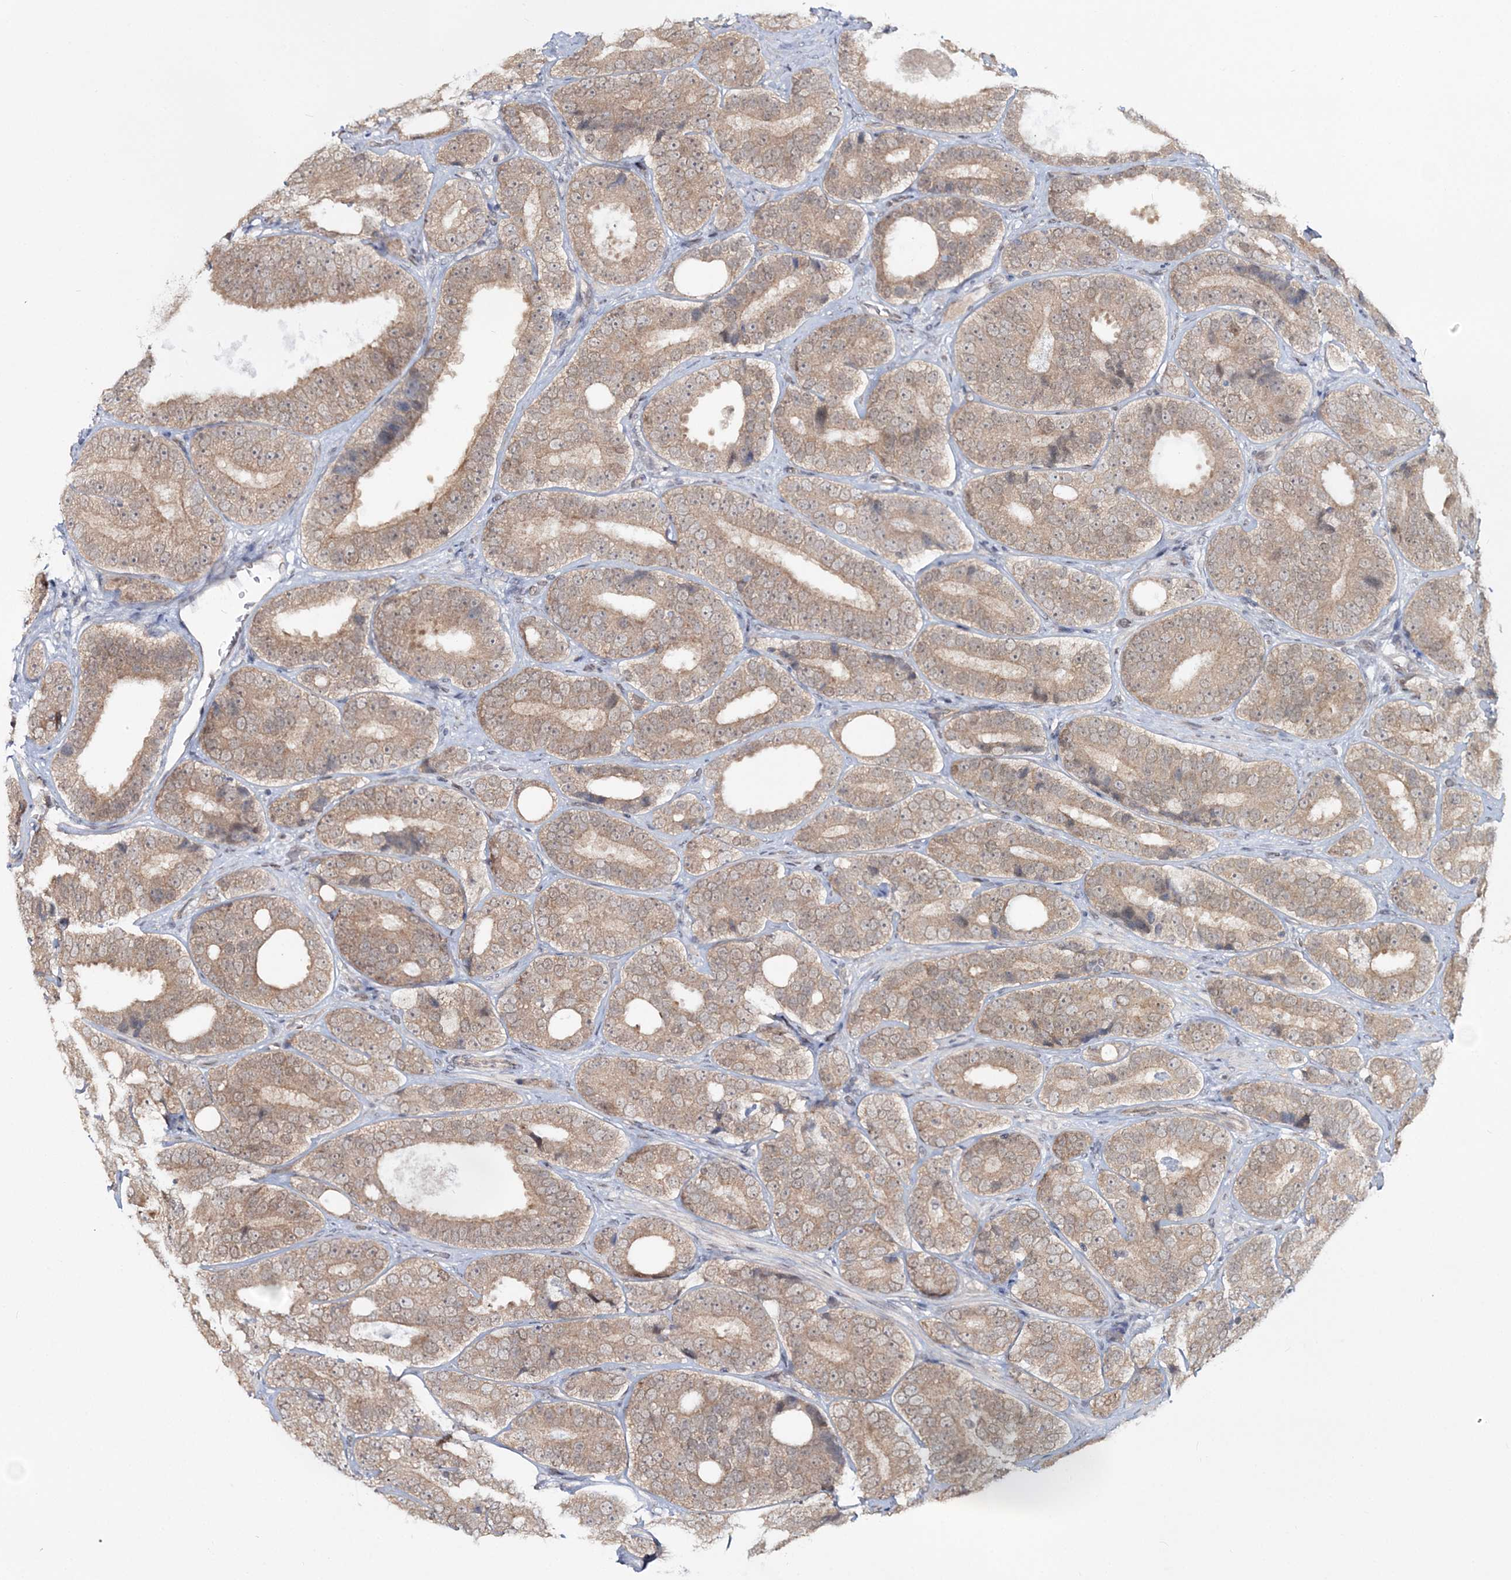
{"staining": {"intensity": "moderate", "quantity": ">75%", "location": "cytoplasmic/membranous"}, "tissue": "prostate cancer", "cell_type": "Tumor cells", "image_type": "cancer", "snomed": [{"axis": "morphology", "description": "Adenocarcinoma, High grade"}, {"axis": "topography", "description": "Prostate"}], "caption": "A brown stain highlights moderate cytoplasmic/membranous staining of a protein in human adenocarcinoma (high-grade) (prostate) tumor cells.", "gene": "ZFAND6", "patient": {"sex": "male", "age": 56}}